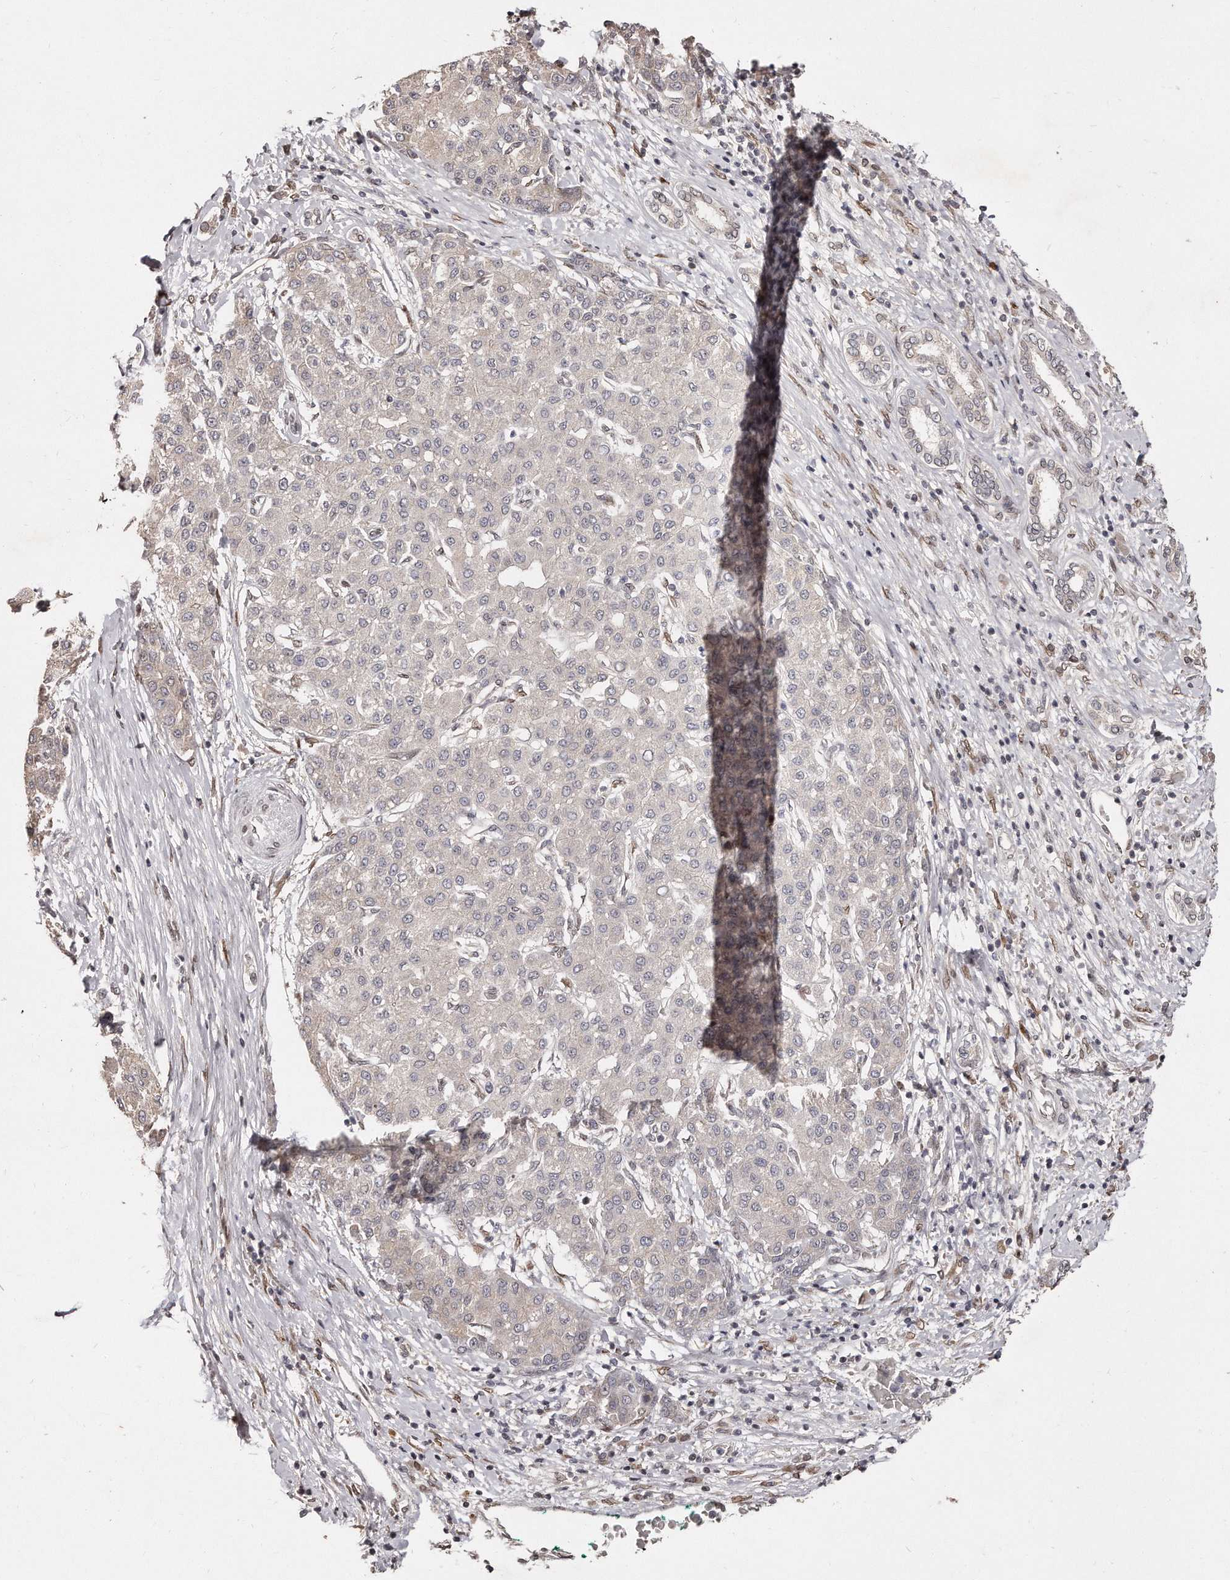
{"staining": {"intensity": "negative", "quantity": "none", "location": "none"}, "tissue": "liver cancer", "cell_type": "Tumor cells", "image_type": "cancer", "snomed": [{"axis": "morphology", "description": "Carcinoma, Hepatocellular, NOS"}, {"axis": "topography", "description": "Liver"}], "caption": "High power microscopy photomicrograph of an immunohistochemistry histopathology image of liver cancer, revealing no significant staining in tumor cells.", "gene": "HASPIN", "patient": {"sex": "male", "age": 65}}